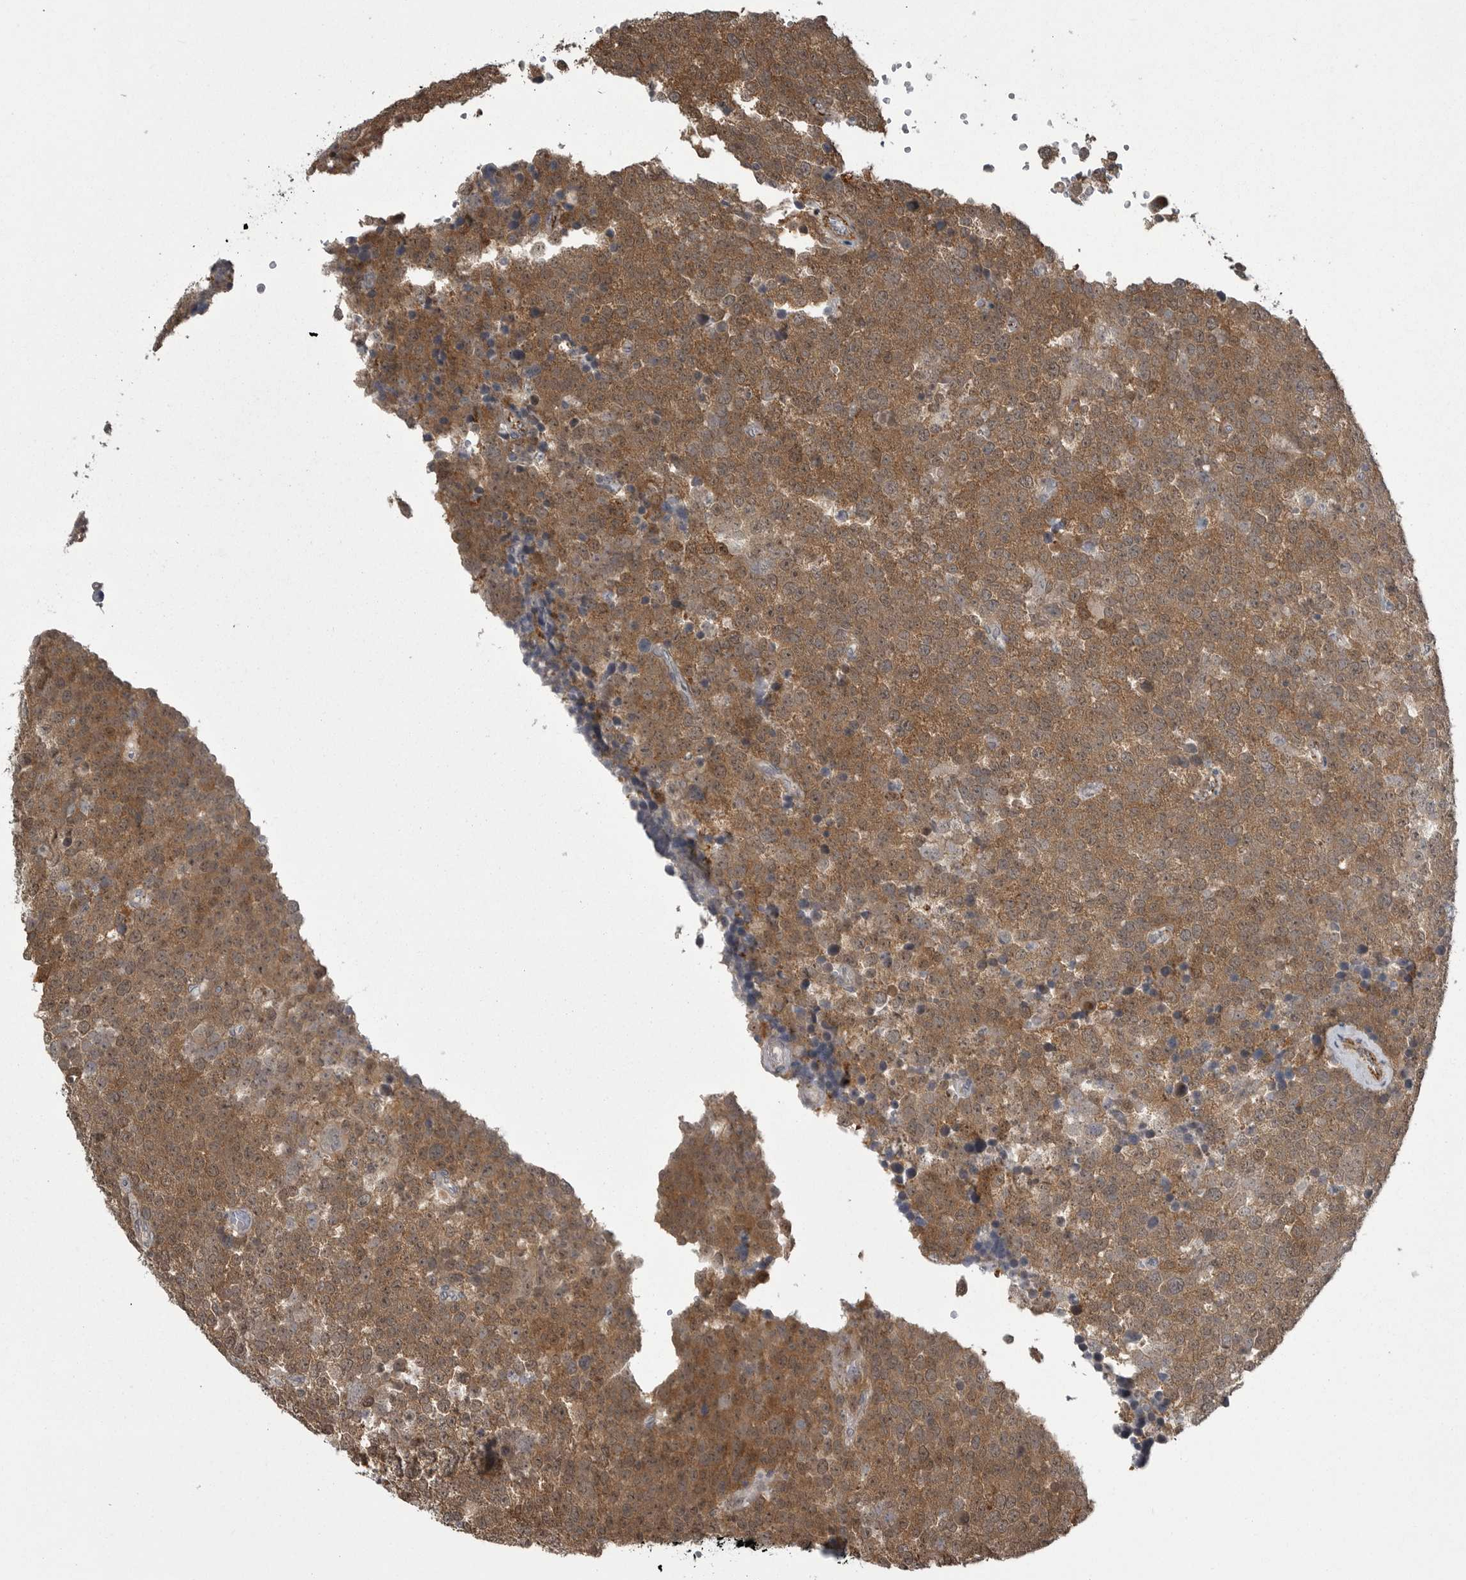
{"staining": {"intensity": "moderate", "quantity": ">75%", "location": "cytoplasmic/membranous"}, "tissue": "testis cancer", "cell_type": "Tumor cells", "image_type": "cancer", "snomed": [{"axis": "morphology", "description": "Seminoma, NOS"}, {"axis": "topography", "description": "Testis"}], "caption": "A medium amount of moderate cytoplasmic/membranous staining is appreciated in approximately >75% of tumor cells in testis seminoma tissue. Ihc stains the protein in brown and the nuclei are stained blue.", "gene": "PPP1R9A", "patient": {"sex": "male", "age": 71}}